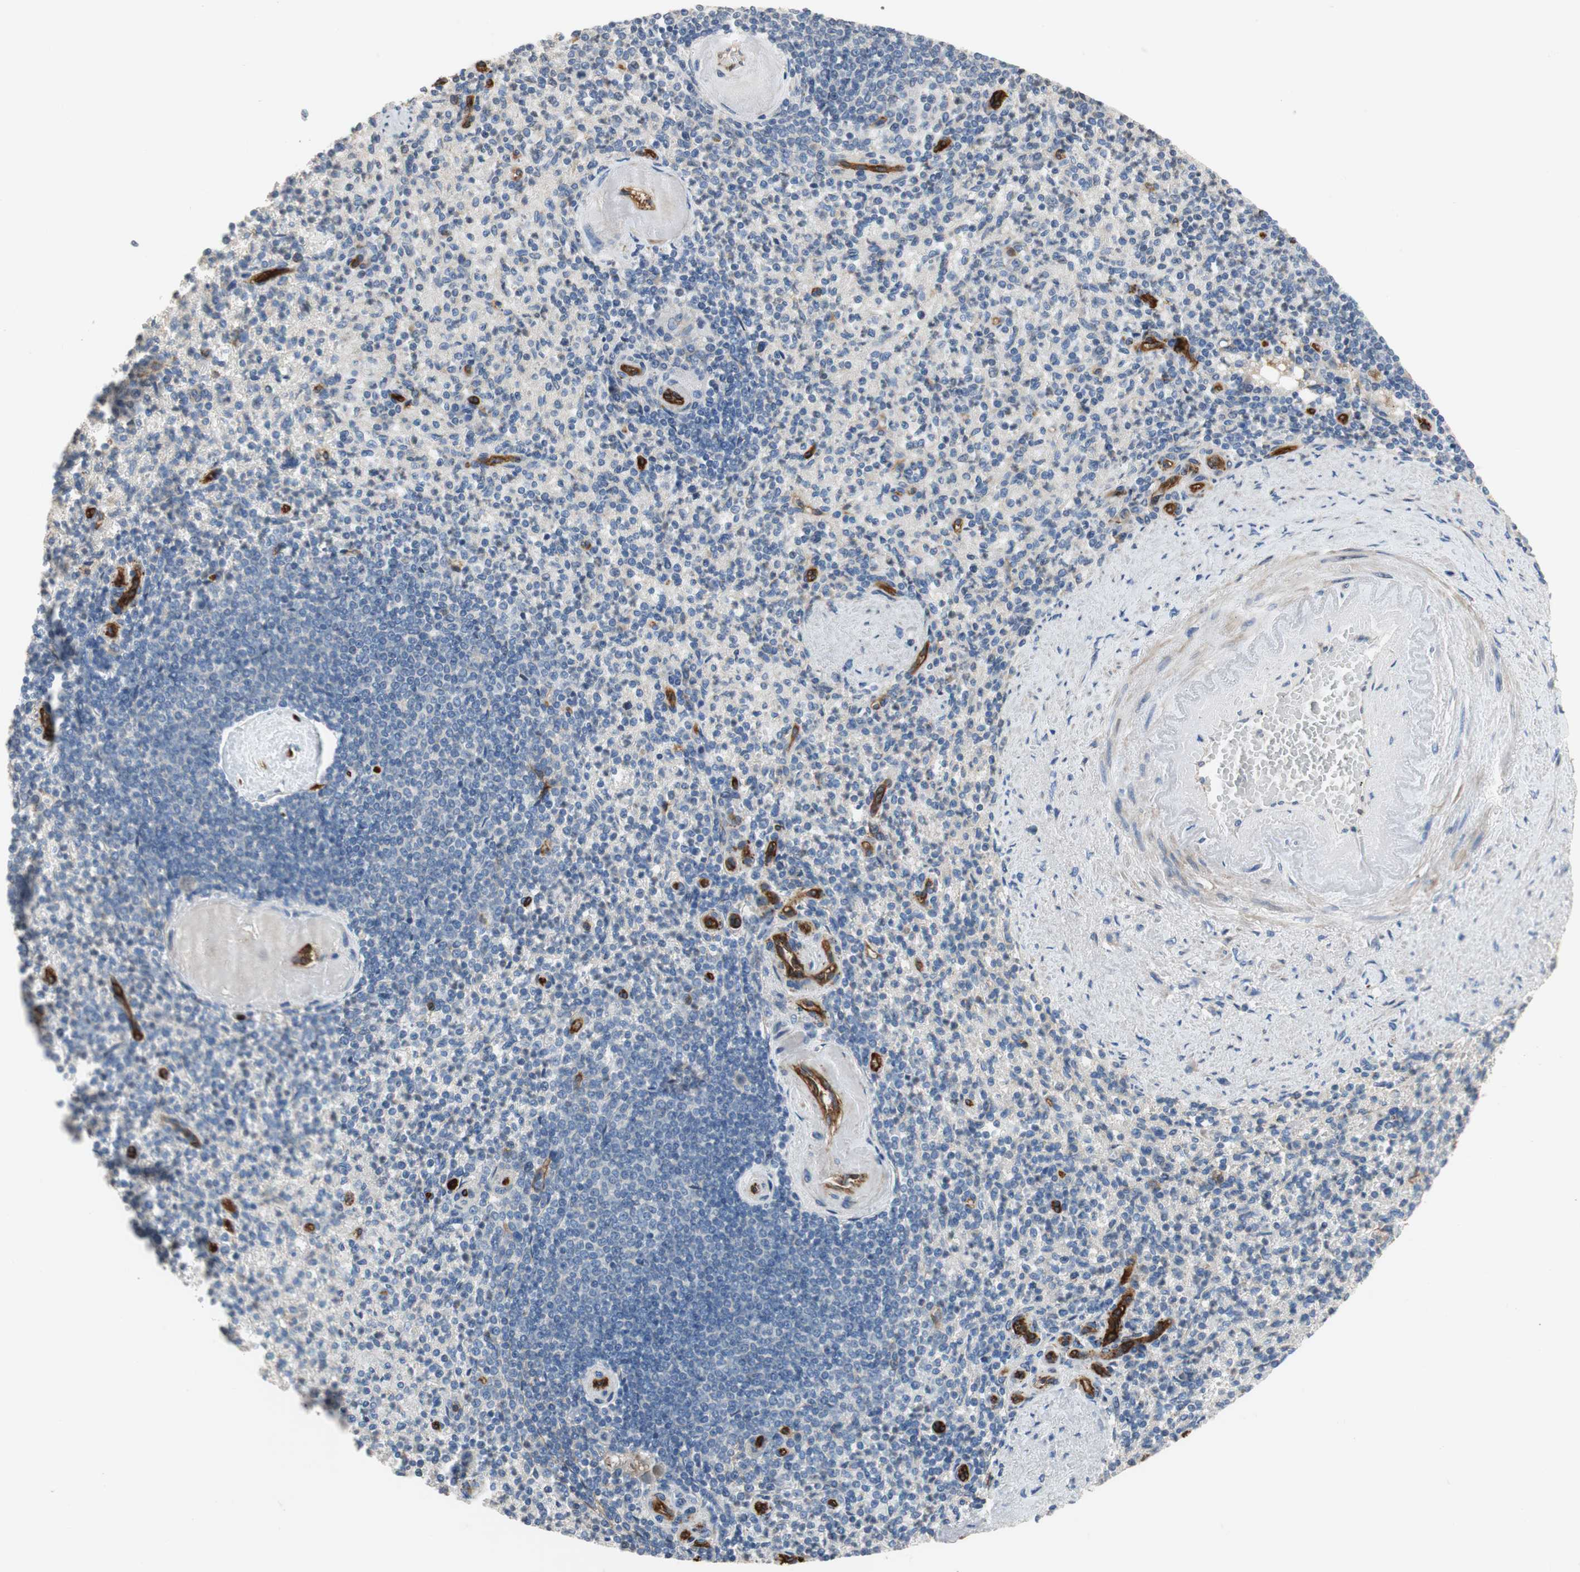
{"staining": {"intensity": "negative", "quantity": "none", "location": "none"}, "tissue": "spleen", "cell_type": "Cells in red pulp", "image_type": "normal", "snomed": [{"axis": "morphology", "description": "Normal tissue, NOS"}, {"axis": "topography", "description": "Spleen"}], "caption": "Immunohistochemical staining of benign spleen shows no significant staining in cells in red pulp. (Brightfield microscopy of DAB (3,3'-diaminobenzidine) IHC at high magnification).", "gene": "ALPL", "patient": {"sex": "female", "age": 74}}